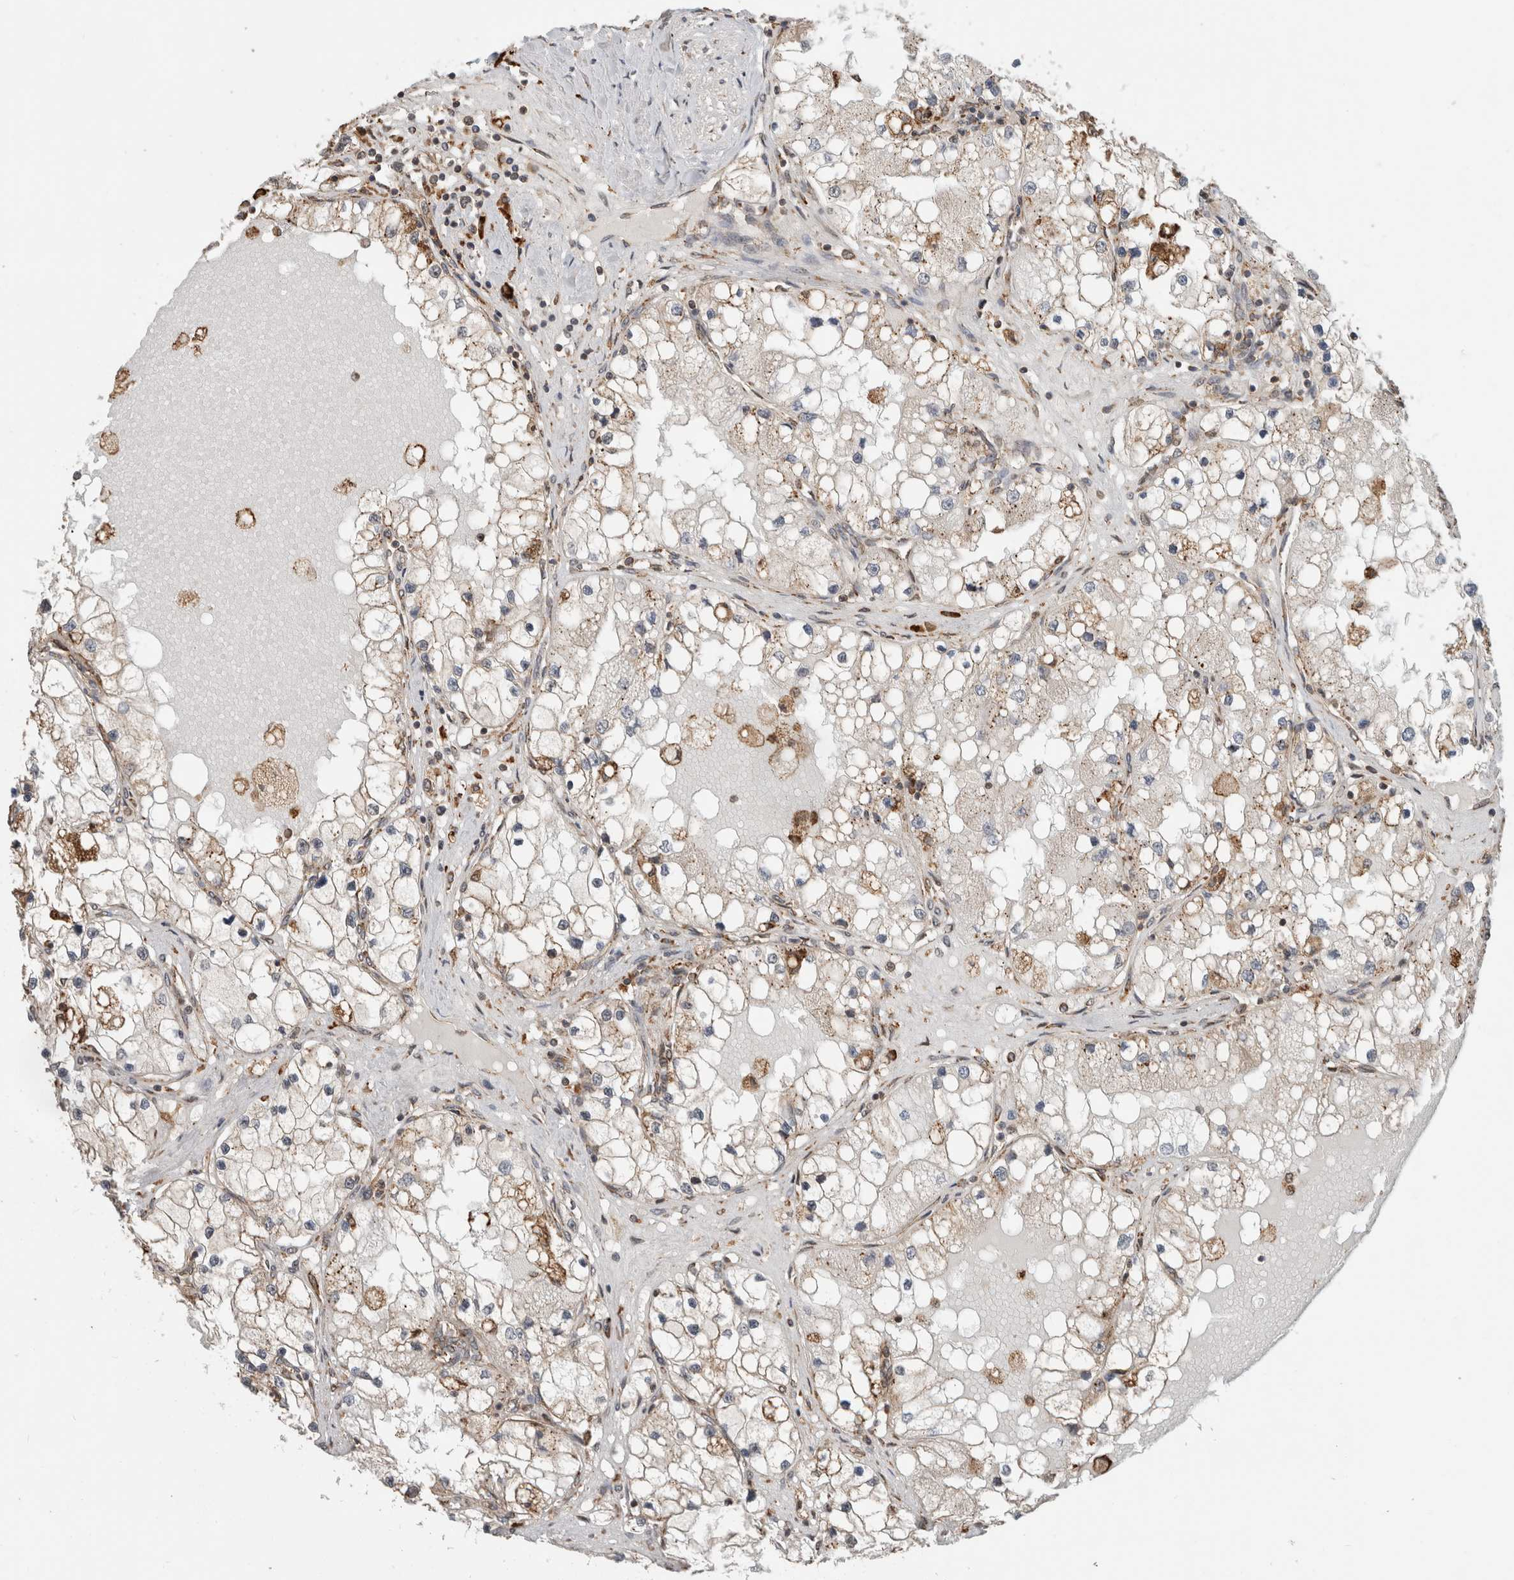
{"staining": {"intensity": "negative", "quantity": "none", "location": "none"}, "tissue": "renal cancer", "cell_type": "Tumor cells", "image_type": "cancer", "snomed": [{"axis": "morphology", "description": "Adenocarcinoma, NOS"}, {"axis": "topography", "description": "Kidney"}], "caption": "Tumor cells show no significant positivity in renal cancer.", "gene": "MS4A7", "patient": {"sex": "male", "age": 68}}